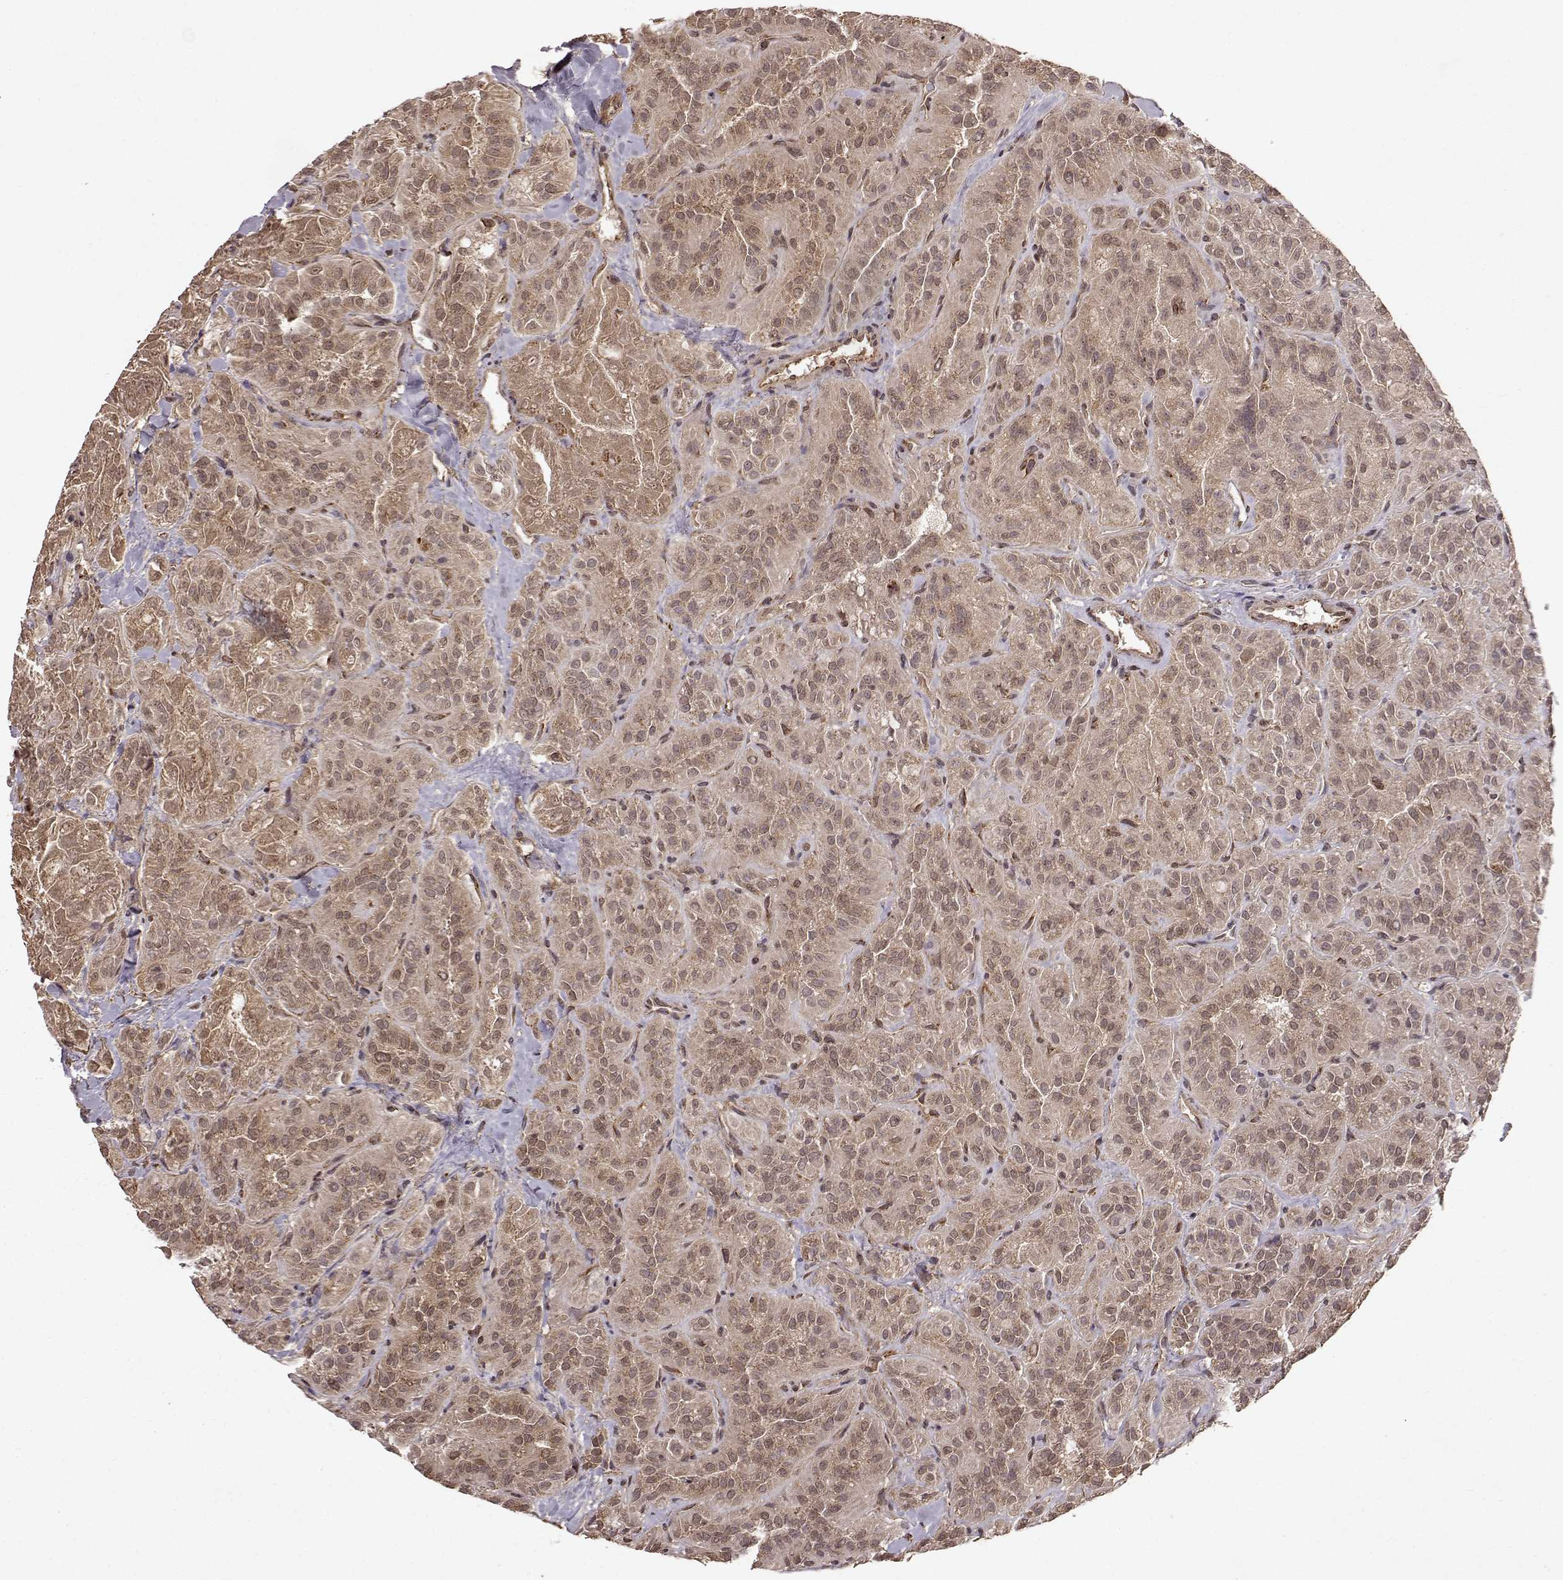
{"staining": {"intensity": "moderate", "quantity": "<25%", "location": "cytoplasmic/membranous"}, "tissue": "thyroid cancer", "cell_type": "Tumor cells", "image_type": "cancer", "snomed": [{"axis": "morphology", "description": "Papillary adenocarcinoma, NOS"}, {"axis": "topography", "description": "Thyroid gland"}], "caption": "The micrograph reveals immunohistochemical staining of thyroid cancer. There is moderate cytoplasmic/membranous positivity is present in approximately <25% of tumor cells.", "gene": "FSTL1", "patient": {"sex": "female", "age": 45}}